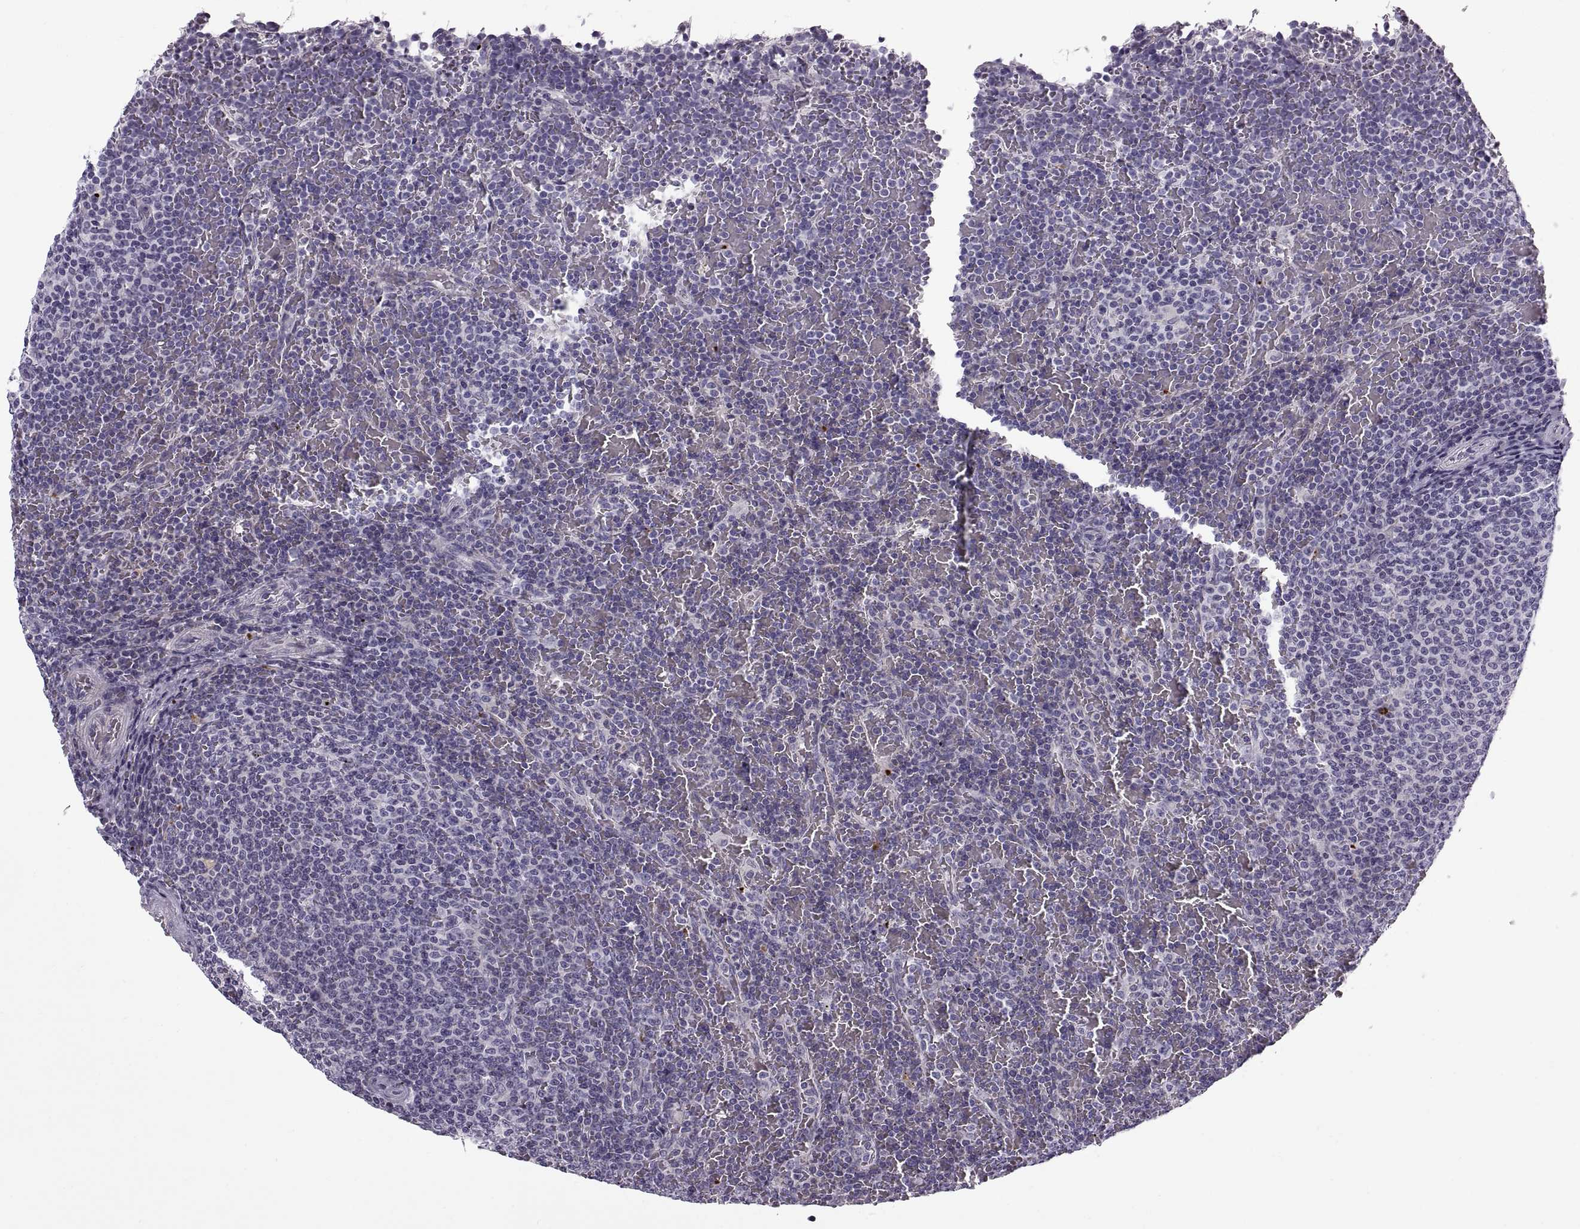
{"staining": {"intensity": "negative", "quantity": "none", "location": "none"}, "tissue": "lymphoma", "cell_type": "Tumor cells", "image_type": "cancer", "snomed": [{"axis": "morphology", "description": "Malignant lymphoma, non-Hodgkin's type, Low grade"}, {"axis": "topography", "description": "Spleen"}], "caption": "There is no significant positivity in tumor cells of lymphoma.", "gene": "CALCR", "patient": {"sex": "female", "age": 77}}